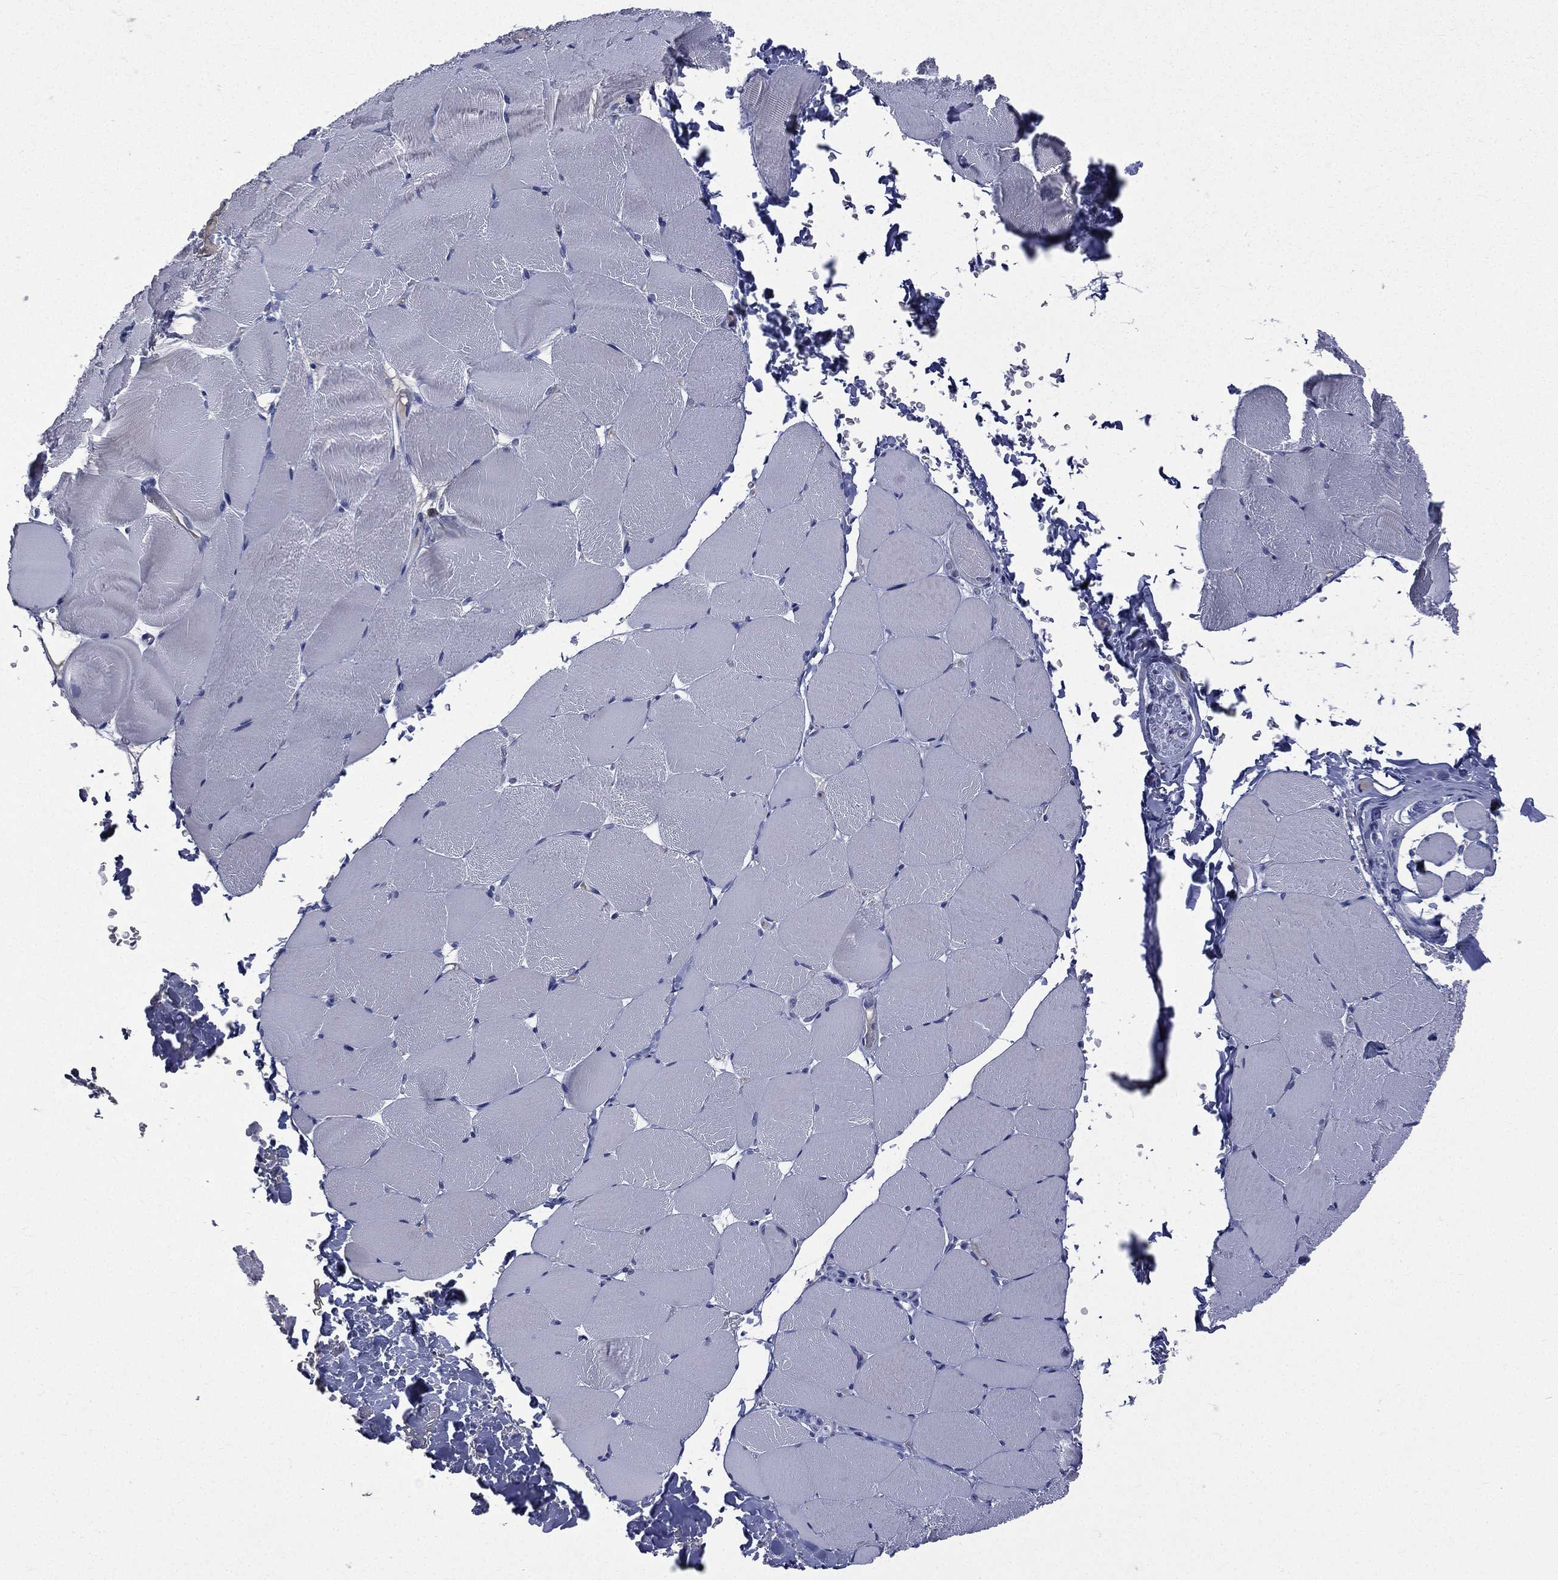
{"staining": {"intensity": "negative", "quantity": "none", "location": "none"}, "tissue": "skeletal muscle", "cell_type": "Myocytes", "image_type": "normal", "snomed": [{"axis": "morphology", "description": "Normal tissue, NOS"}, {"axis": "topography", "description": "Skeletal muscle"}], "caption": "Human skeletal muscle stained for a protein using IHC reveals no expression in myocytes.", "gene": "CA12", "patient": {"sex": "female", "age": 37}}